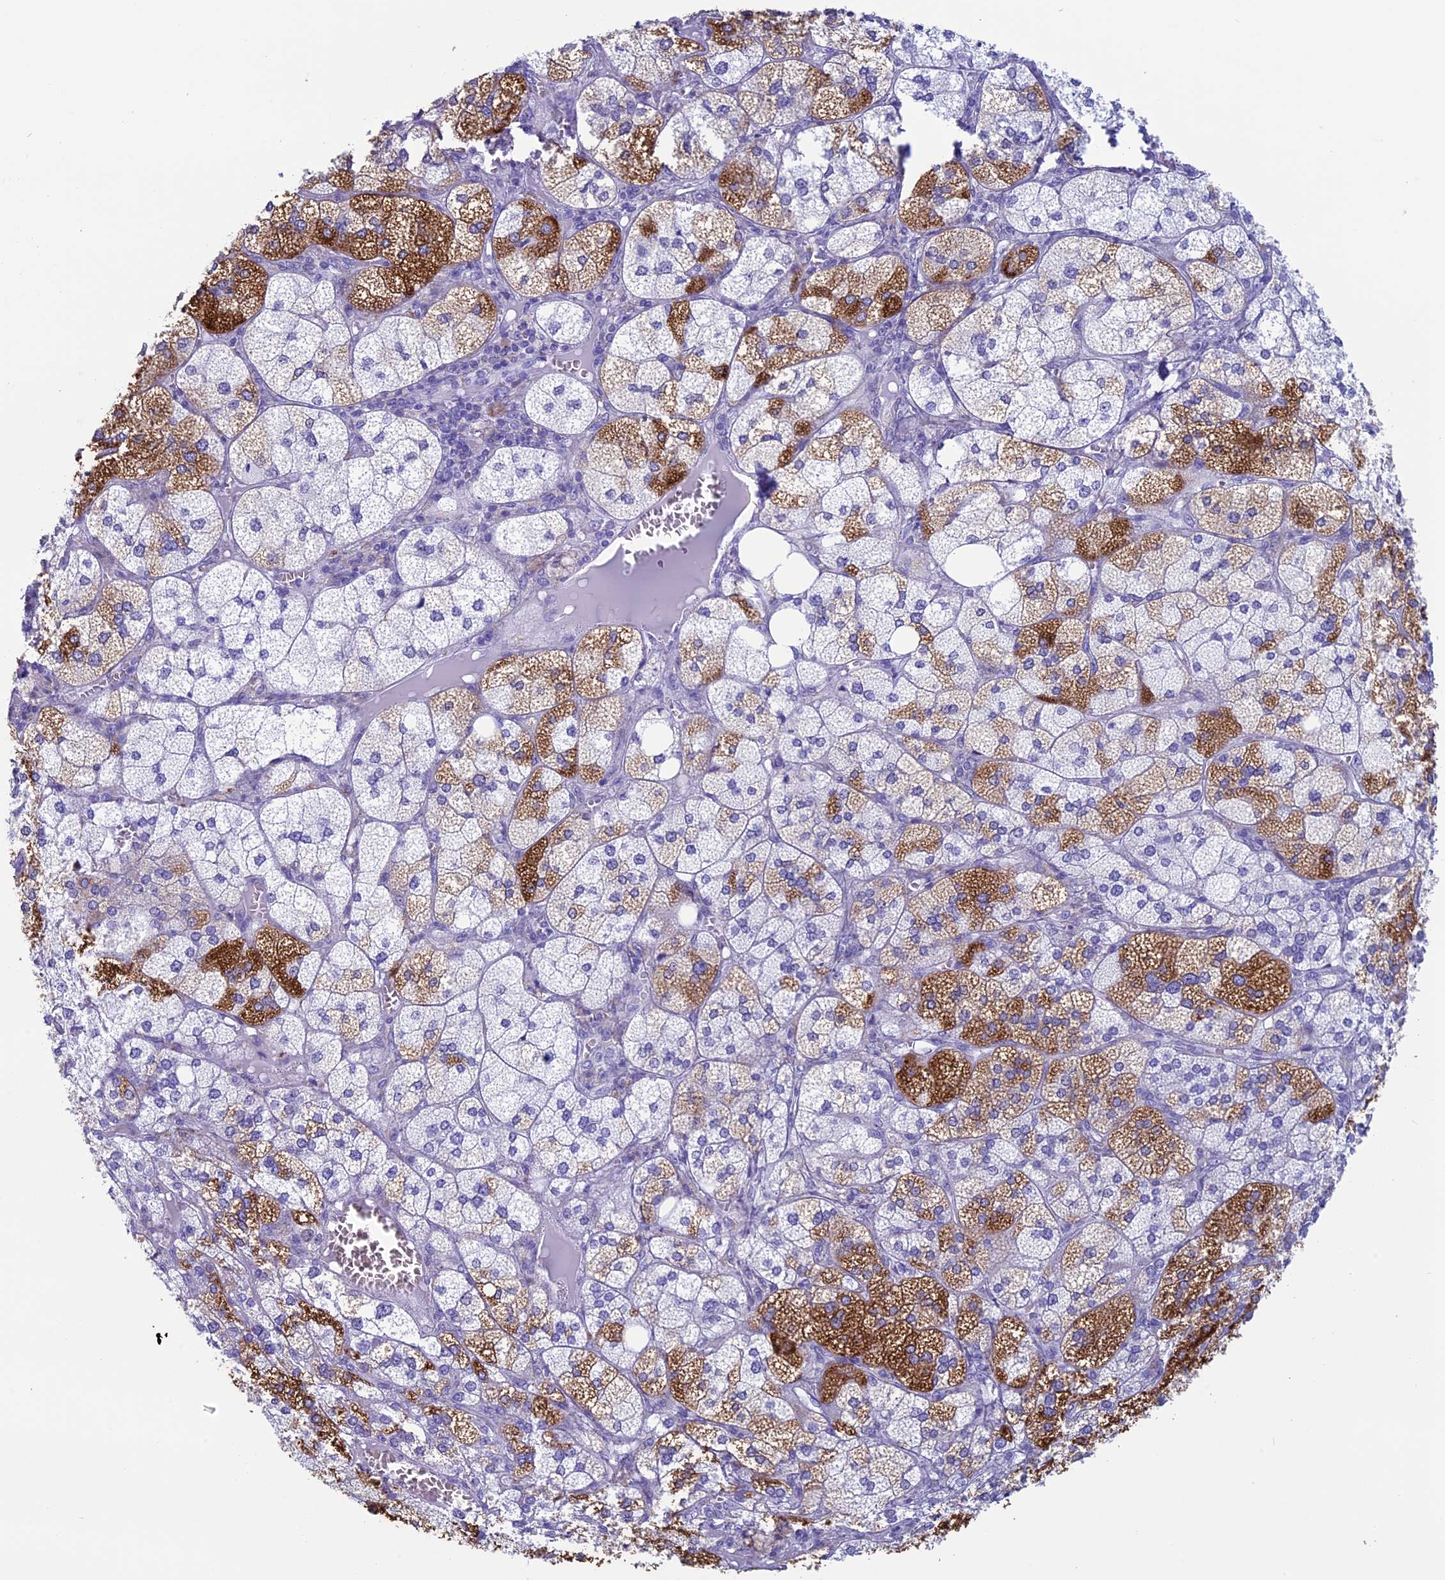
{"staining": {"intensity": "moderate", "quantity": "25%-75%", "location": "cytoplasmic/membranous"}, "tissue": "adrenal gland", "cell_type": "Glandular cells", "image_type": "normal", "snomed": [{"axis": "morphology", "description": "Normal tissue, NOS"}, {"axis": "topography", "description": "Adrenal gland"}], "caption": "Moderate cytoplasmic/membranous expression for a protein is appreciated in approximately 25%-75% of glandular cells of normal adrenal gland using immunohistochemistry.", "gene": "FAM169A", "patient": {"sex": "female", "age": 61}}